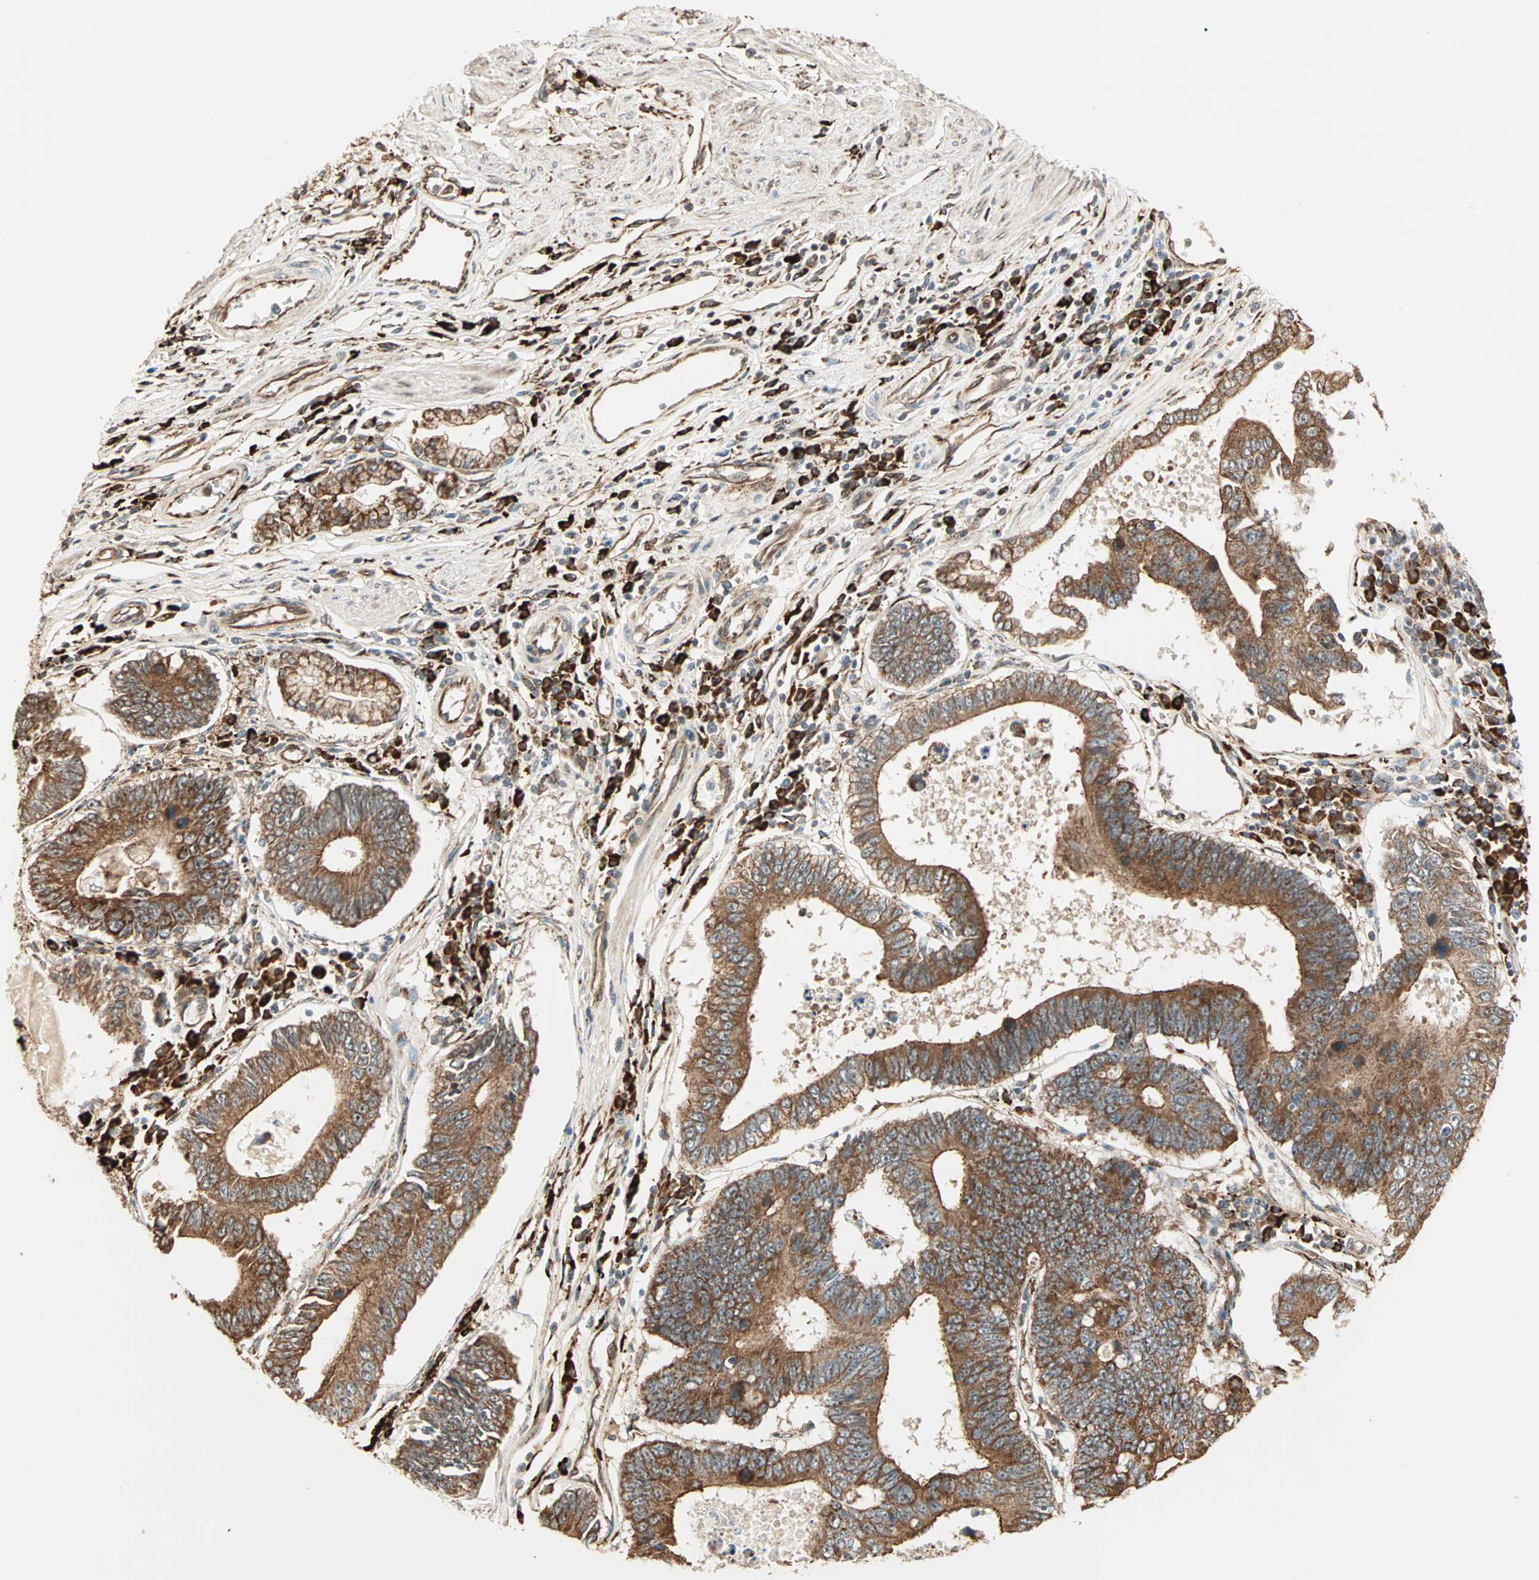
{"staining": {"intensity": "strong", "quantity": ">75%", "location": "cytoplasmic/membranous"}, "tissue": "stomach cancer", "cell_type": "Tumor cells", "image_type": "cancer", "snomed": [{"axis": "morphology", "description": "Adenocarcinoma, NOS"}, {"axis": "topography", "description": "Stomach"}], "caption": "Immunohistochemistry (IHC) histopathology image of human adenocarcinoma (stomach) stained for a protein (brown), which shows high levels of strong cytoplasmic/membranous positivity in about >75% of tumor cells.", "gene": "P4HA1", "patient": {"sex": "male", "age": 59}}